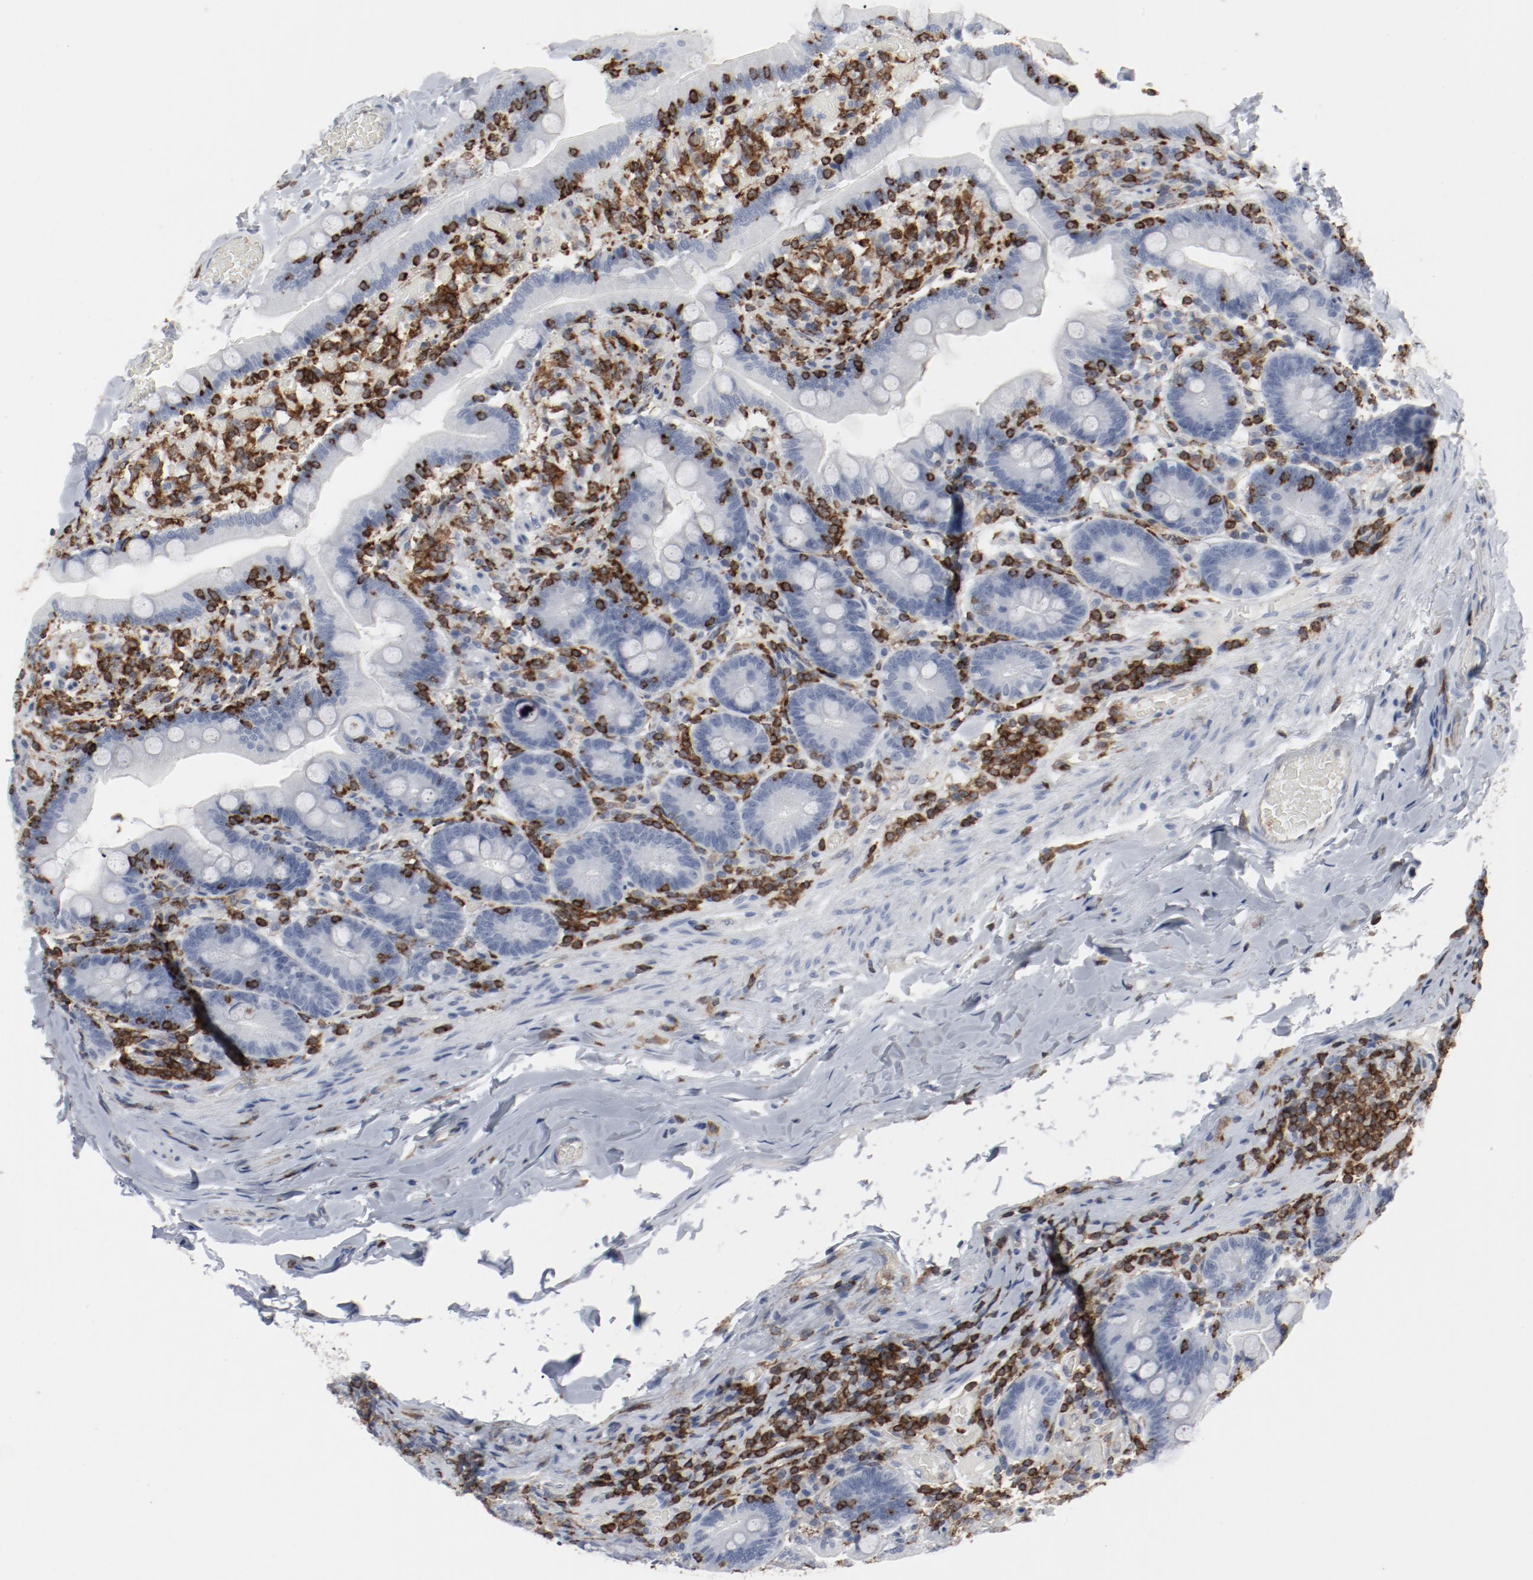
{"staining": {"intensity": "negative", "quantity": "none", "location": "none"}, "tissue": "duodenum", "cell_type": "Glandular cells", "image_type": "normal", "snomed": [{"axis": "morphology", "description": "Normal tissue, NOS"}, {"axis": "topography", "description": "Duodenum"}], "caption": "This histopathology image is of normal duodenum stained with immunohistochemistry (IHC) to label a protein in brown with the nuclei are counter-stained blue. There is no expression in glandular cells.", "gene": "LCP2", "patient": {"sex": "male", "age": 66}}